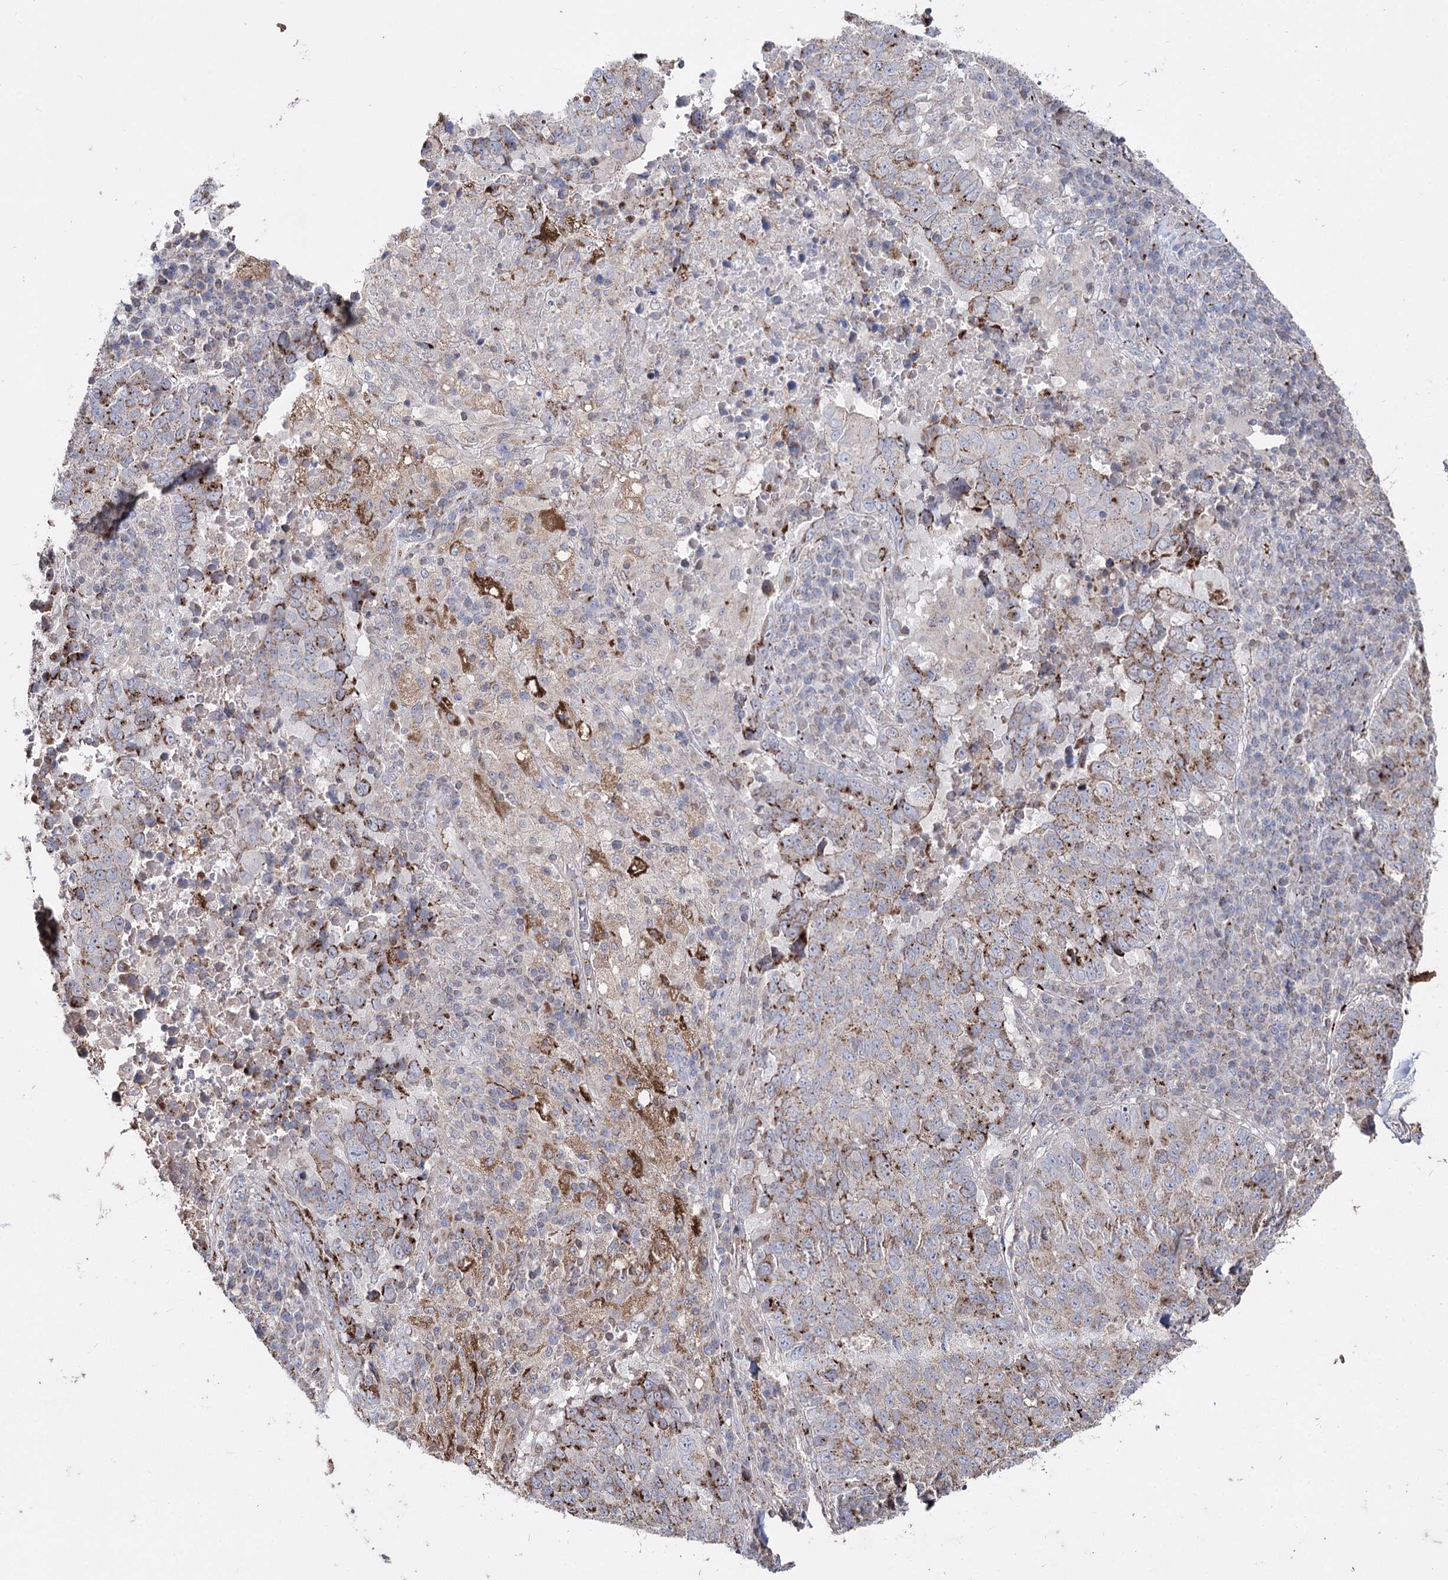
{"staining": {"intensity": "moderate", "quantity": "25%-75%", "location": "cytoplasmic/membranous"}, "tissue": "lung cancer", "cell_type": "Tumor cells", "image_type": "cancer", "snomed": [{"axis": "morphology", "description": "Squamous cell carcinoma, NOS"}, {"axis": "topography", "description": "Lung"}], "caption": "Brown immunohistochemical staining in lung cancer (squamous cell carcinoma) exhibits moderate cytoplasmic/membranous positivity in approximately 25%-75% of tumor cells.", "gene": "ARHGAP20", "patient": {"sex": "male", "age": 73}}